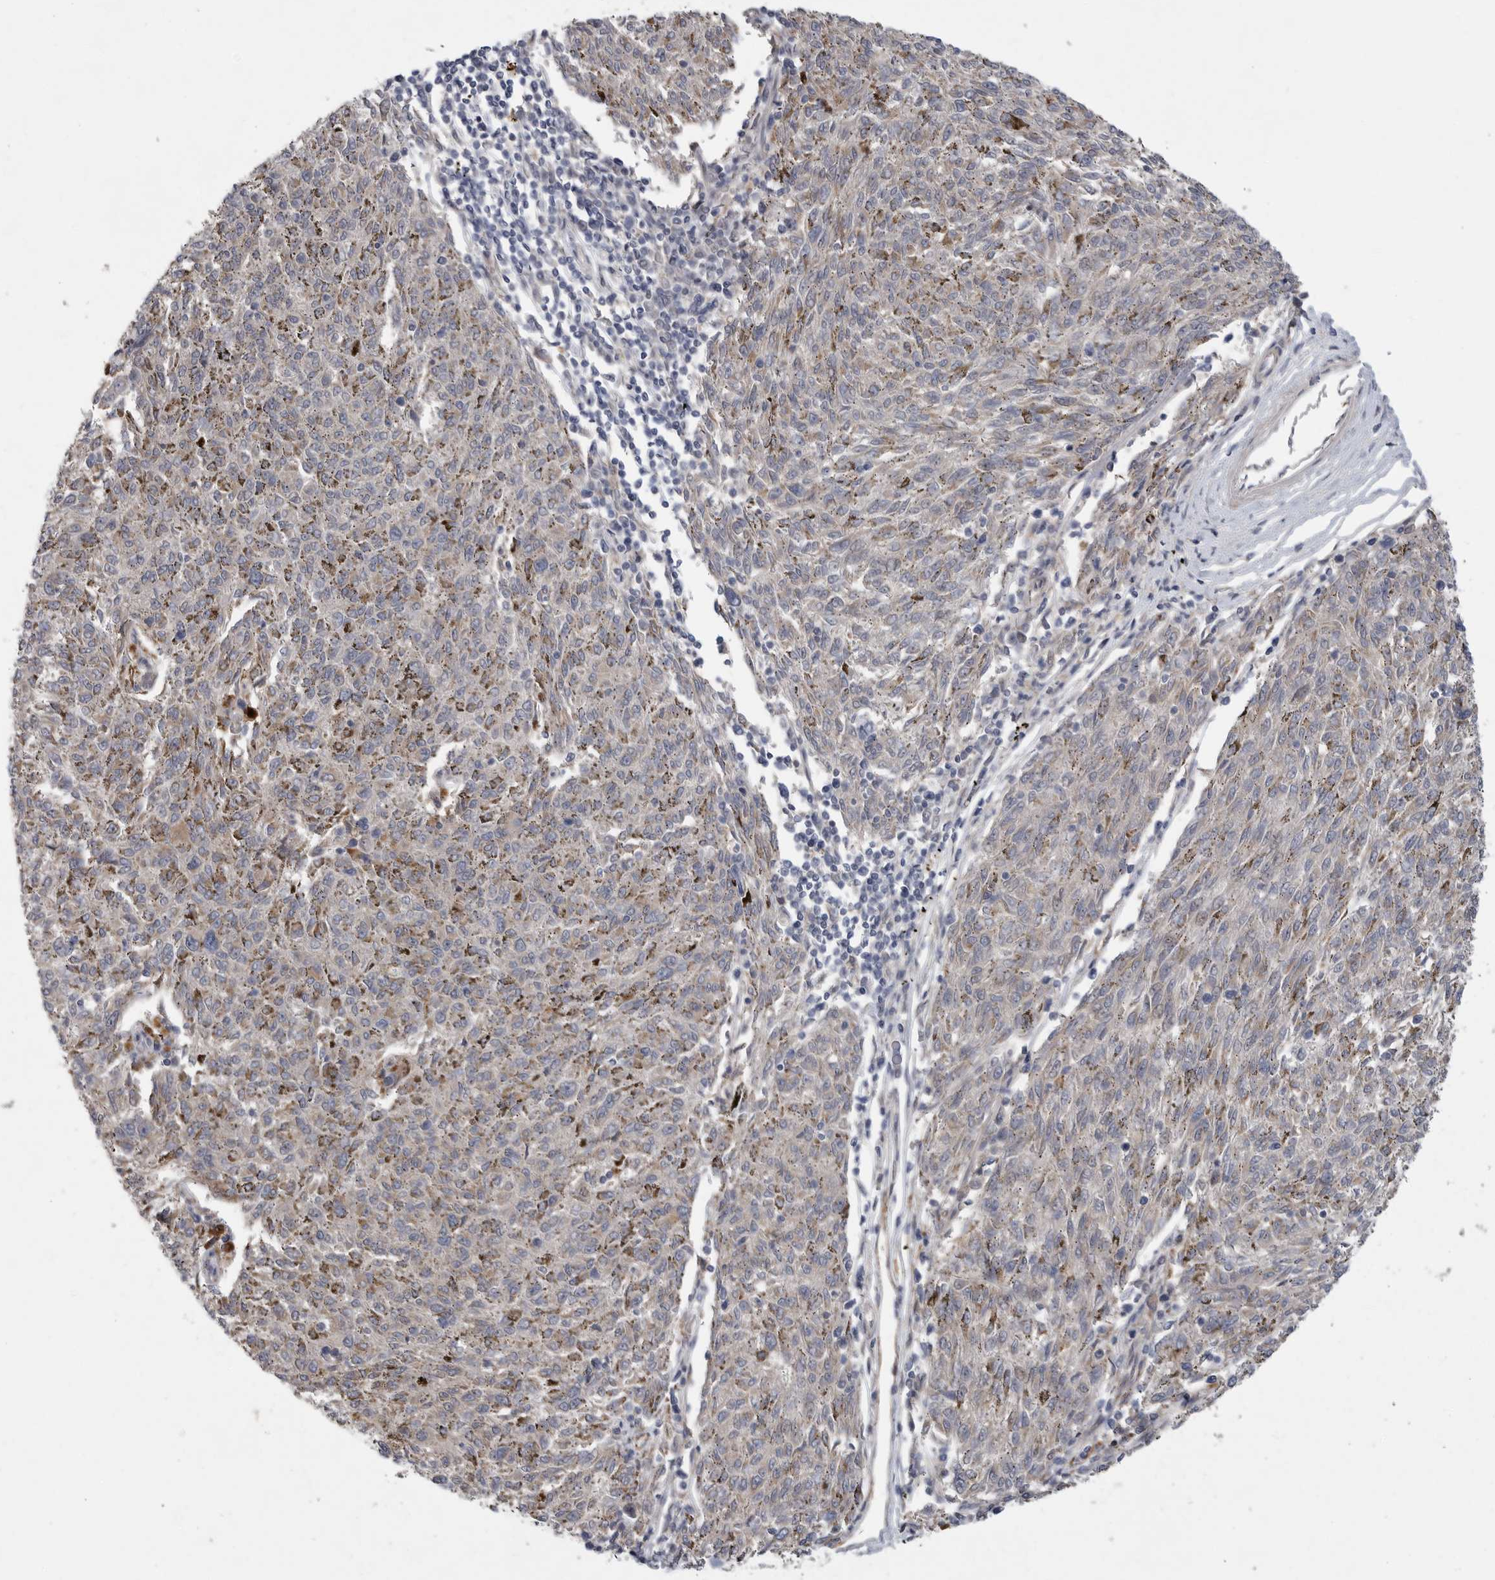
{"staining": {"intensity": "negative", "quantity": "none", "location": "none"}, "tissue": "melanoma", "cell_type": "Tumor cells", "image_type": "cancer", "snomed": [{"axis": "morphology", "description": "Malignant melanoma, NOS"}, {"axis": "topography", "description": "Skin"}], "caption": "Immunohistochemistry (IHC) image of malignant melanoma stained for a protein (brown), which demonstrates no positivity in tumor cells.", "gene": "FBXO43", "patient": {"sex": "female", "age": 72}}